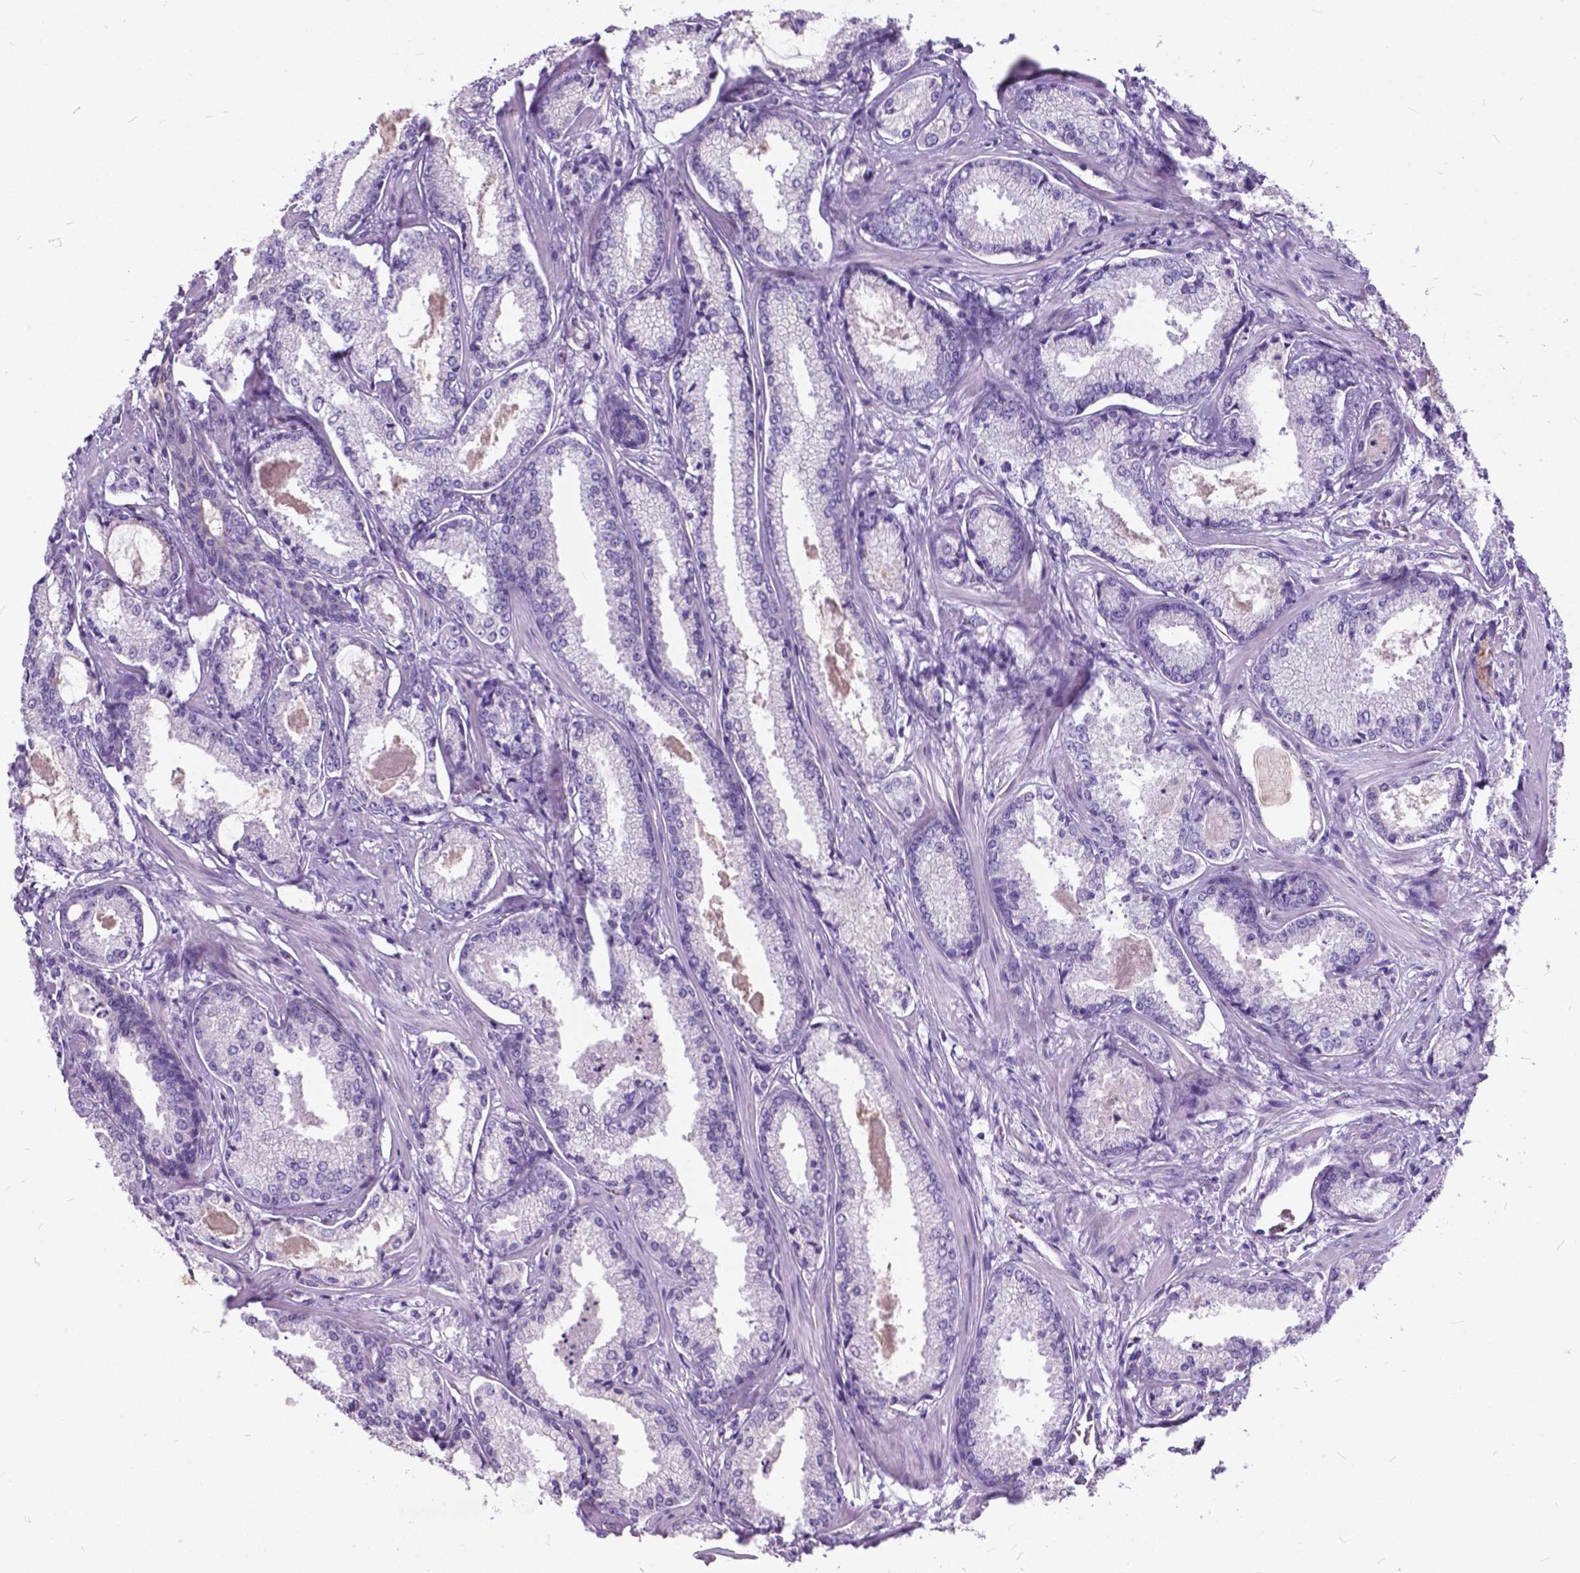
{"staining": {"intensity": "negative", "quantity": "none", "location": "none"}, "tissue": "prostate cancer", "cell_type": "Tumor cells", "image_type": "cancer", "snomed": [{"axis": "morphology", "description": "Adenocarcinoma, Low grade"}, {"axis": "topography", "description": "Prostate"}], "caption": "Prostate low-grade adenocarcinoma was stained to show a protein in brown. There is no significant positivity in tumor cells. (DAB IHC, high magnification).", "gene": "BSND", "patient": {"sex": "male", "age": 56}}